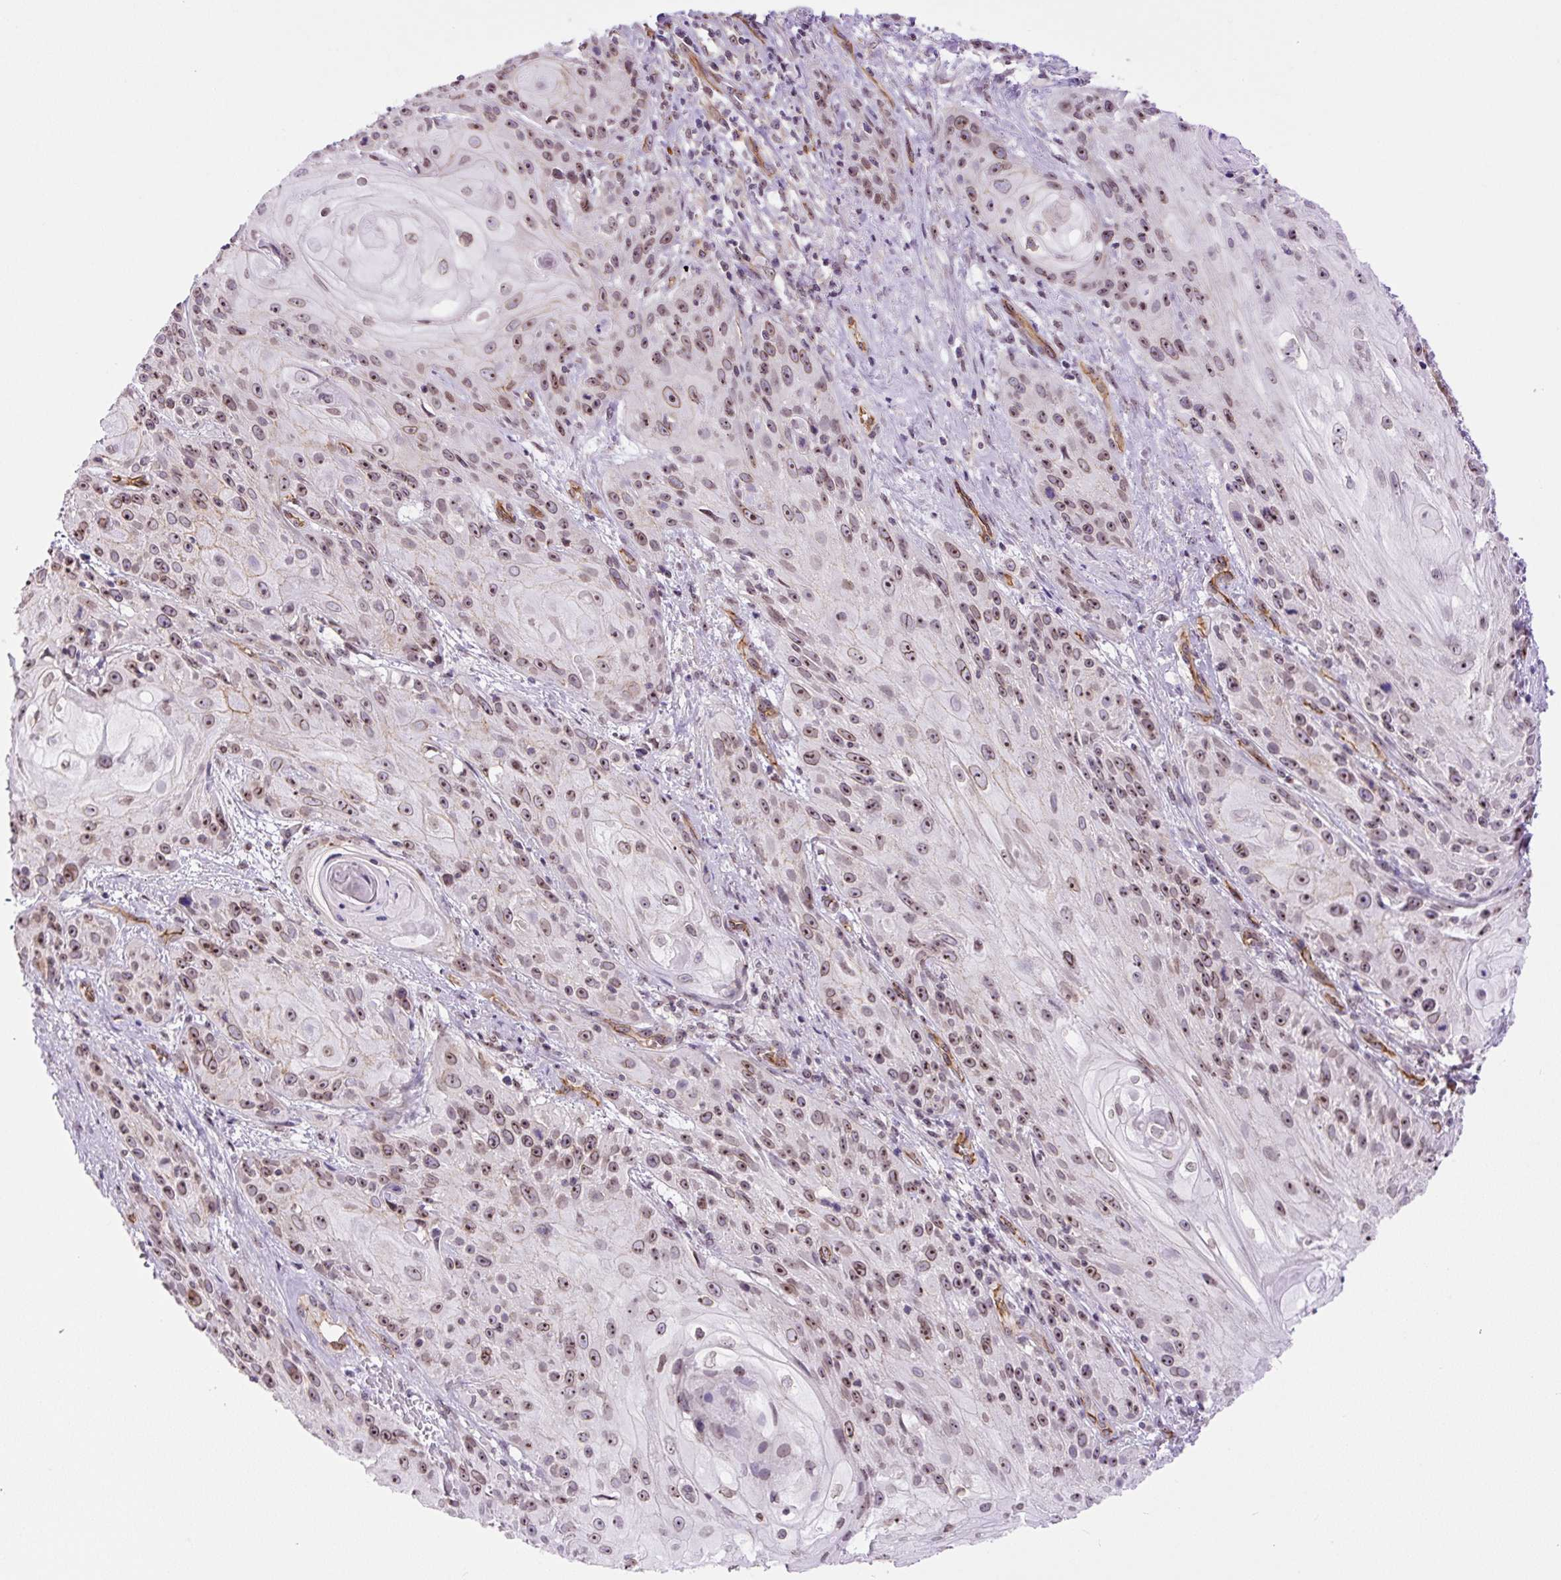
{"staining": {"intensity": "moderate", "quantity": ">75%", "location": "nuclear"}, "tissue": "skin cancer", "cell_type": "Tumor cells", "image_type": "cancer", "snomed": [{"axis": "morphology", "description": "Squamous cell carcinoma, NOS"}, {"axis": "topography", "description": "Skin"}, {"axis": "topography", "description": "Vulva"}], "caption": "Immunohistochemical staining of squamous cell carcinoma (skin) reveals medium levels of moderate nuclear staining in about >75% of tumor cells.", "gene": "MYO5C", "patient": {"sex": "female", "age": 76}}